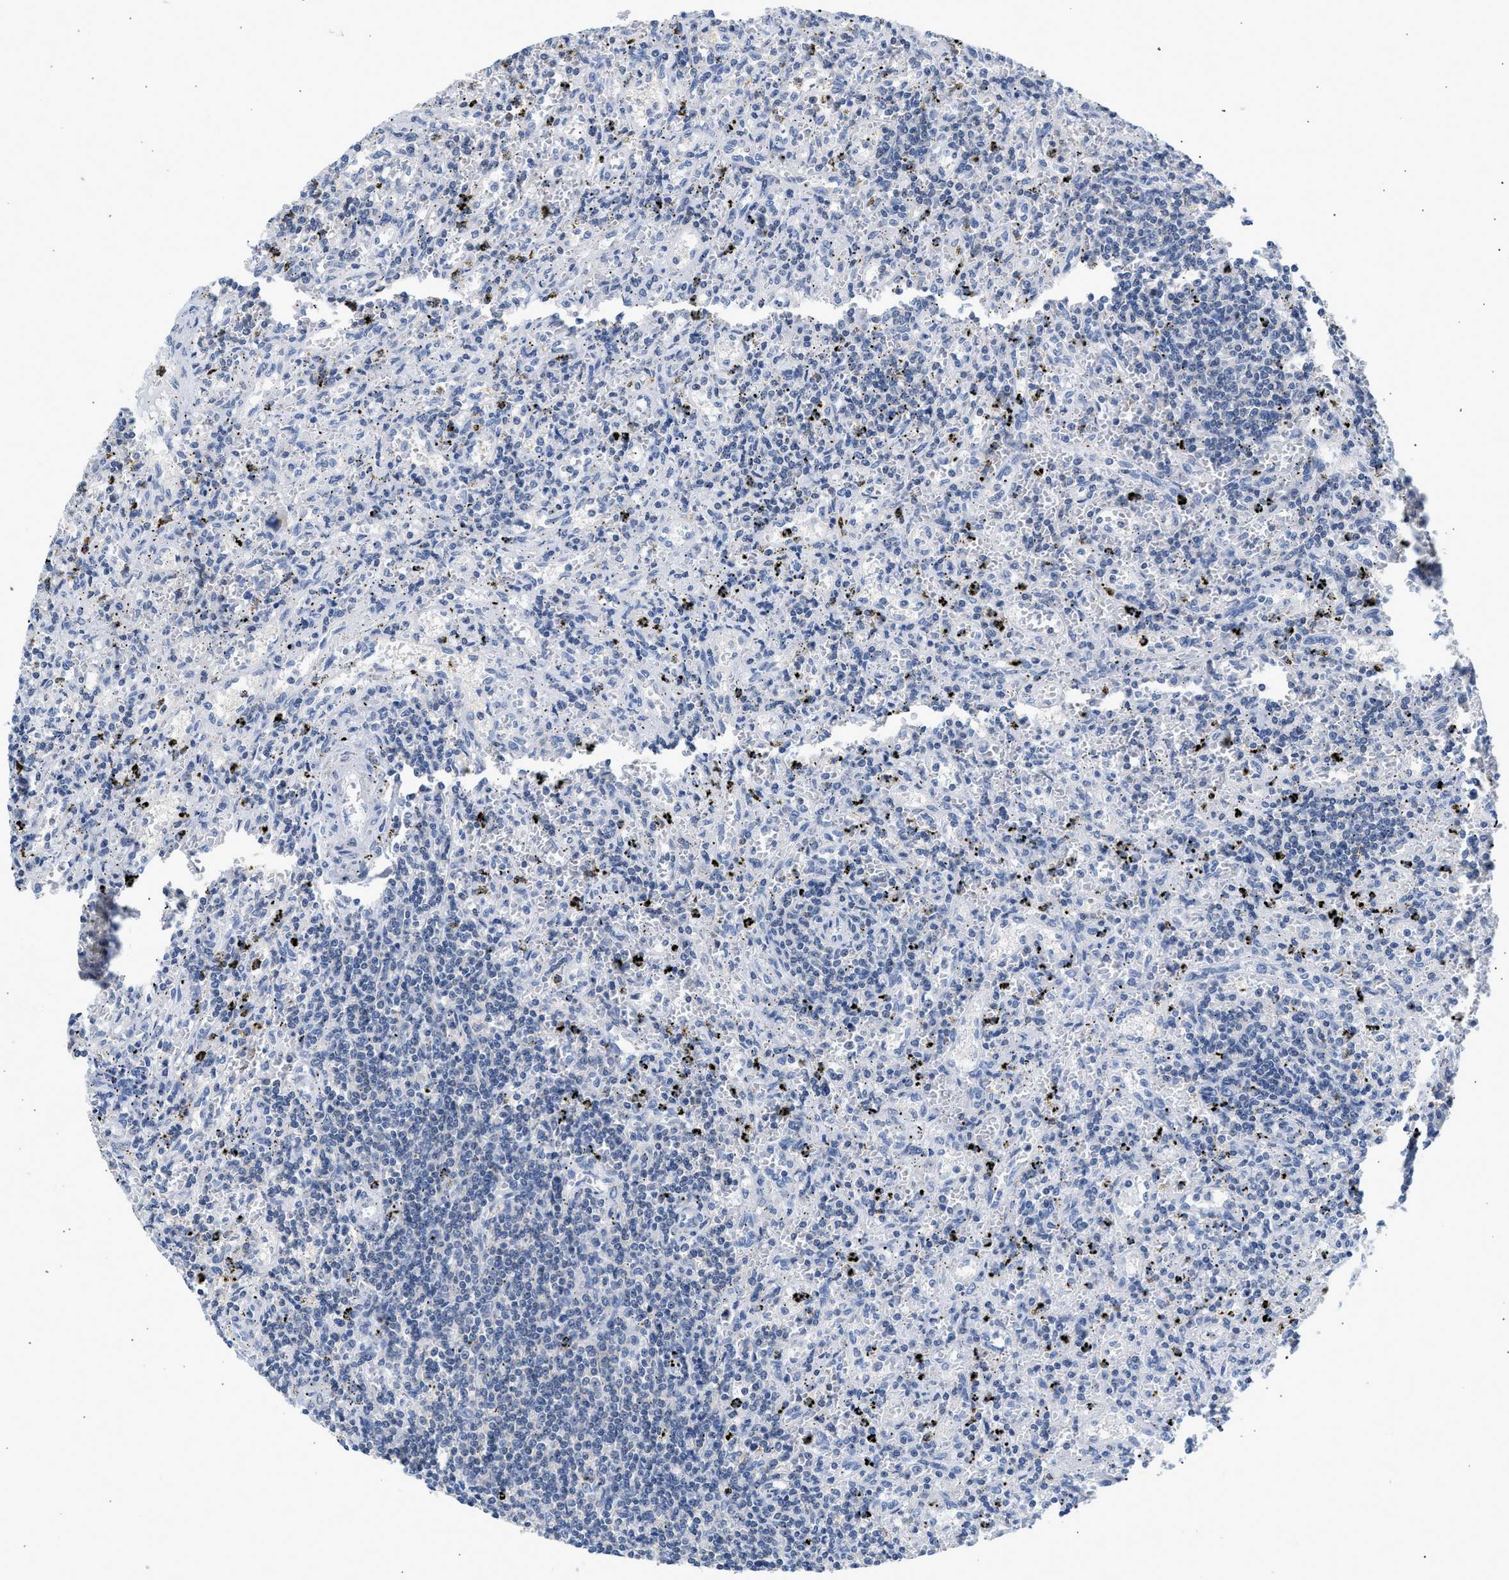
{"staining": {"intensity": "negative", "quantity": "none", "location": "none"}, "tissue": "lymphoma", "cell_type": "Tumor cells", "image_type": "cancer", "snomed": [{"axis": "morphology", "description": "Malignant lymphoma, non-Hodgkin's type, Low grade"}, {"axis": "topography", "description": "Spleen"}], "caption": "High magnification brightfield microscopy of malignant lymphoma, non-Hodgkin's type (low-grade) stained with DAB (3,3'-diaminobenzidine) (brown) and counterstained with hematoxylin (blue): tumor cells show no significant expression.", "gene": "PPM1L", "patient": {"sex": "male", "age": 76}}